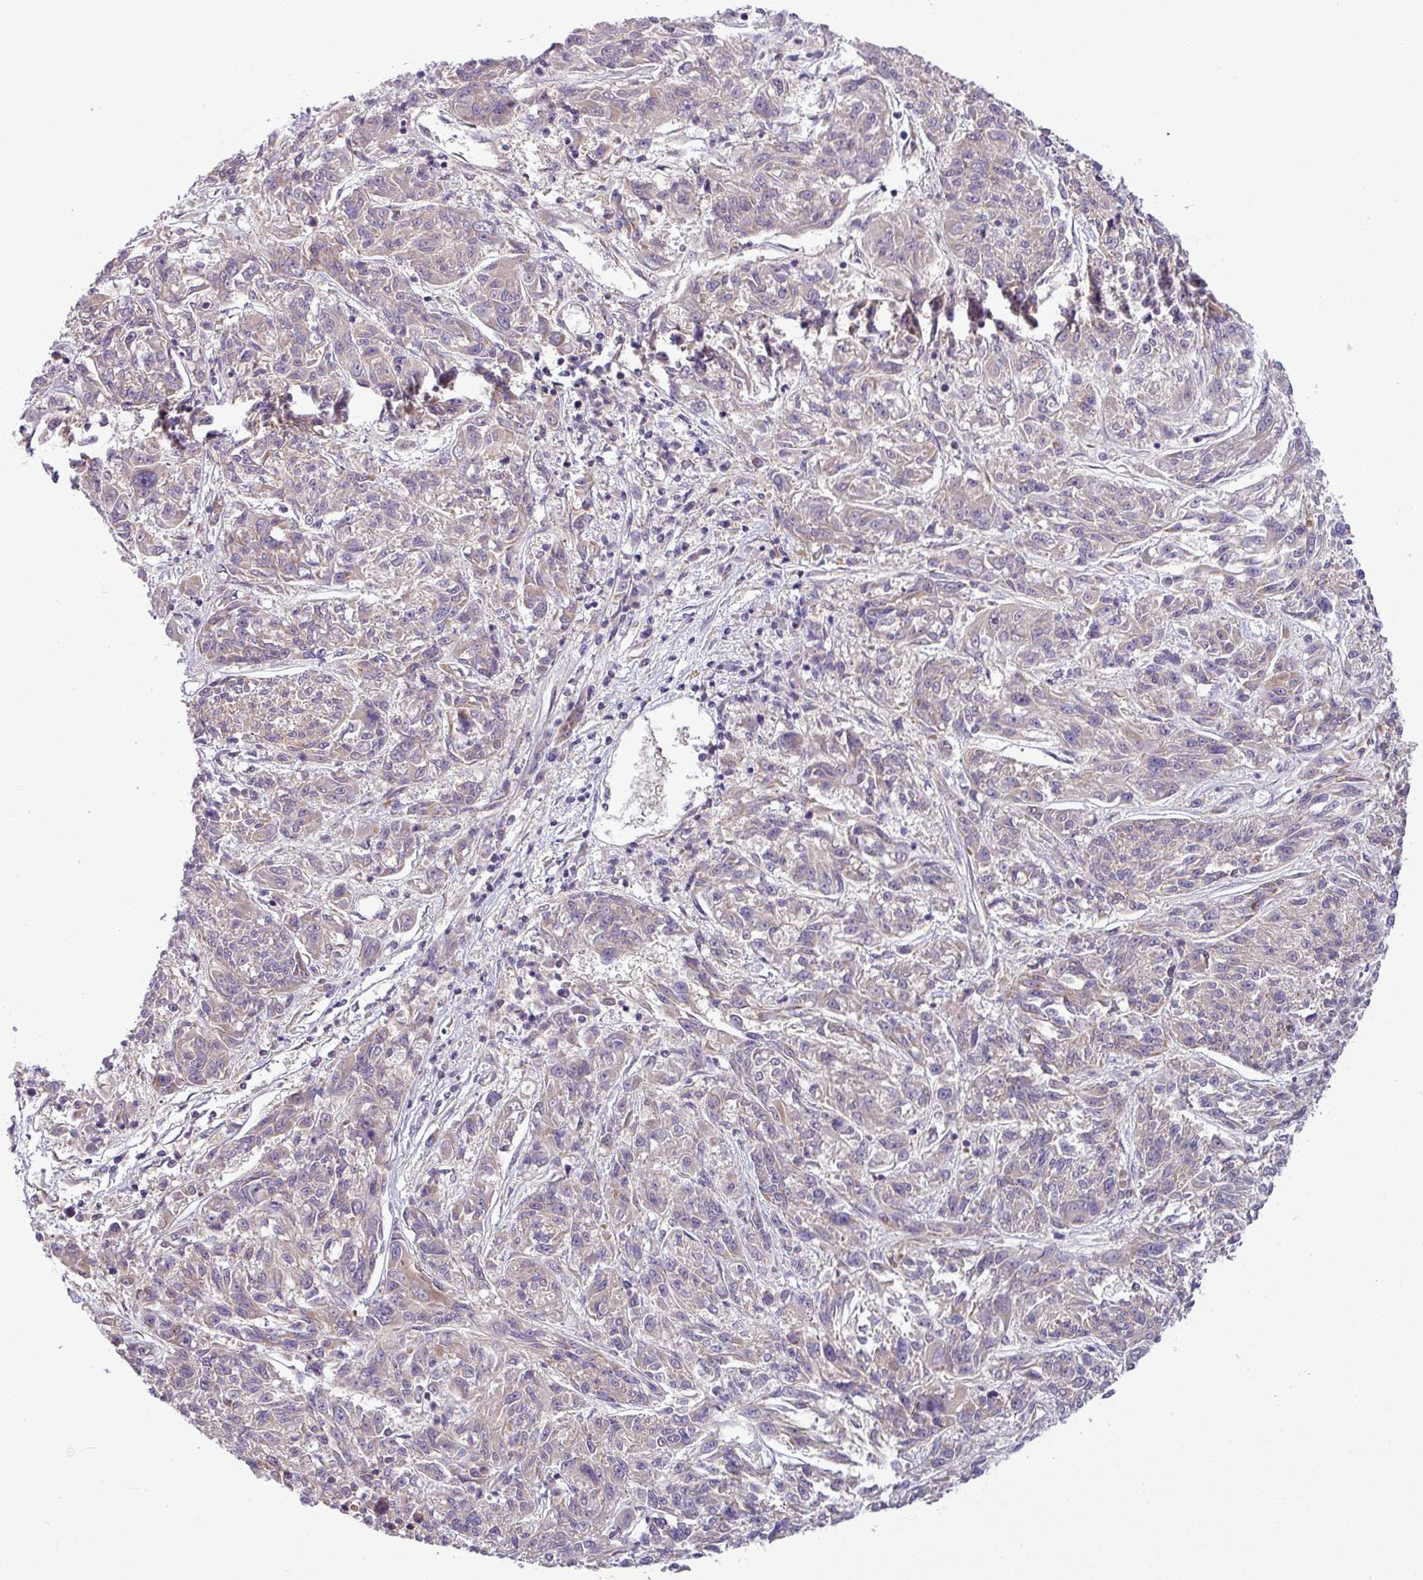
{"staining": {"intensity": "weak", "quantity": "<25%", "location": "cytoplasmic/membranous"}, "tissue": "melanoma", "cell_type": "Tumor cells", "image_type": "cancer", "snomed": [{"axis": "morphology", "description": "Malignant melanoma, NOS"}, {"axis": "topography", "description": "Skin"}], "caption": "The micrograph demonstrates no staining of tumor cells in melanoma. (DAB immunohistochemistry visualized using brightfield microscopy, high magnification).", "gene": "ZNF217", "patient": {"sex": "male", "age": 53}}